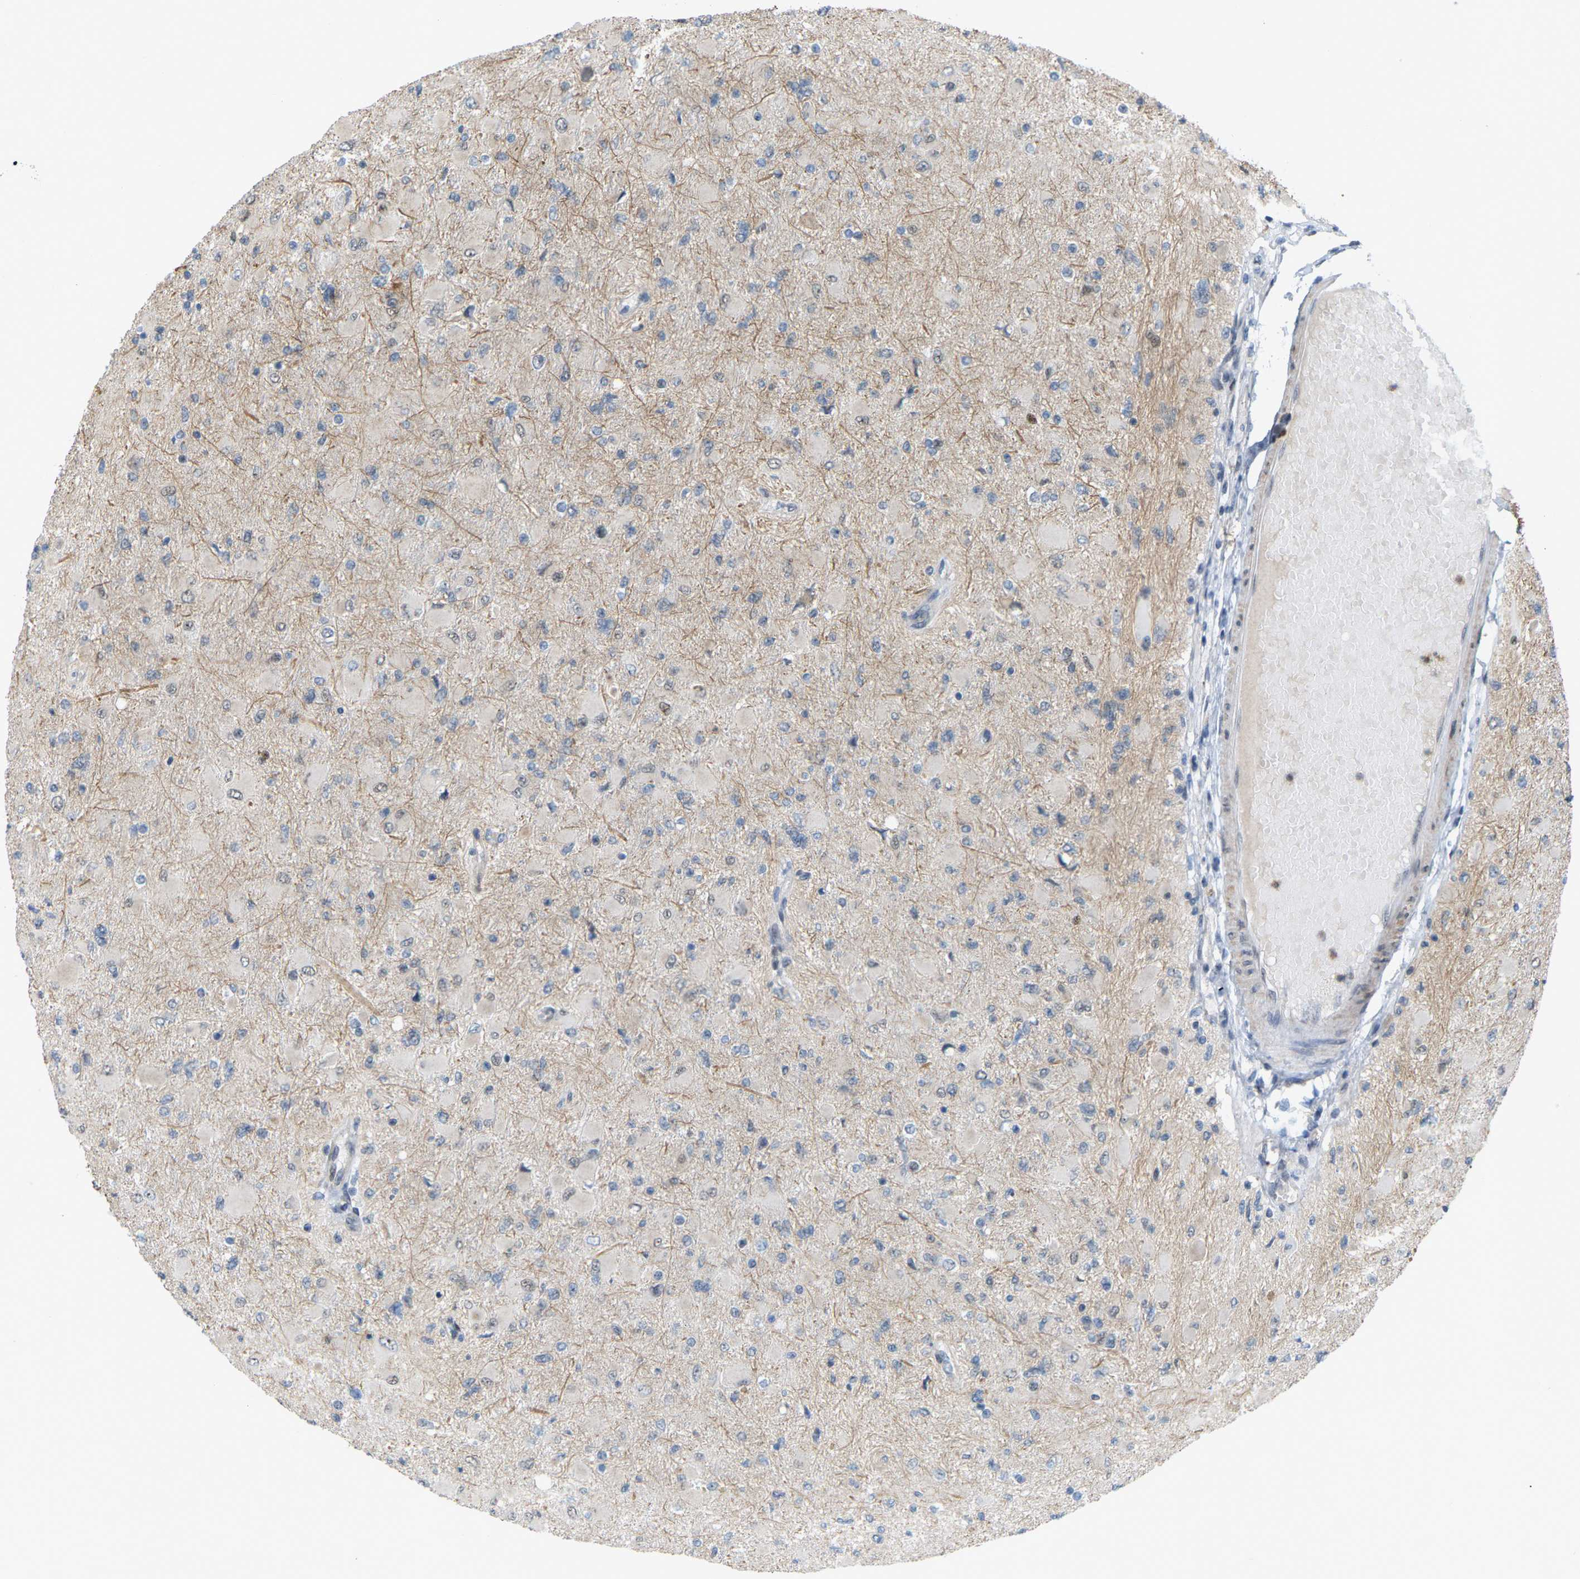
{"staining": {"intensity": "negative", "quantity": "none", "location": "none"}, "tissue": "glioma", "cell_type": "Tumor cells", "image_type": "cancer", "snomed": [{"axis": "morphology", "description": "Glioma, malignant, High grade"}, {"axis": "topography", "description": "Cerebral cortex"}], "caption": "There is no significant staining in tumor cells of malignant high-grade glioma.", "gene": "CROT", "patient": {"sex": "female", "age": 36}}